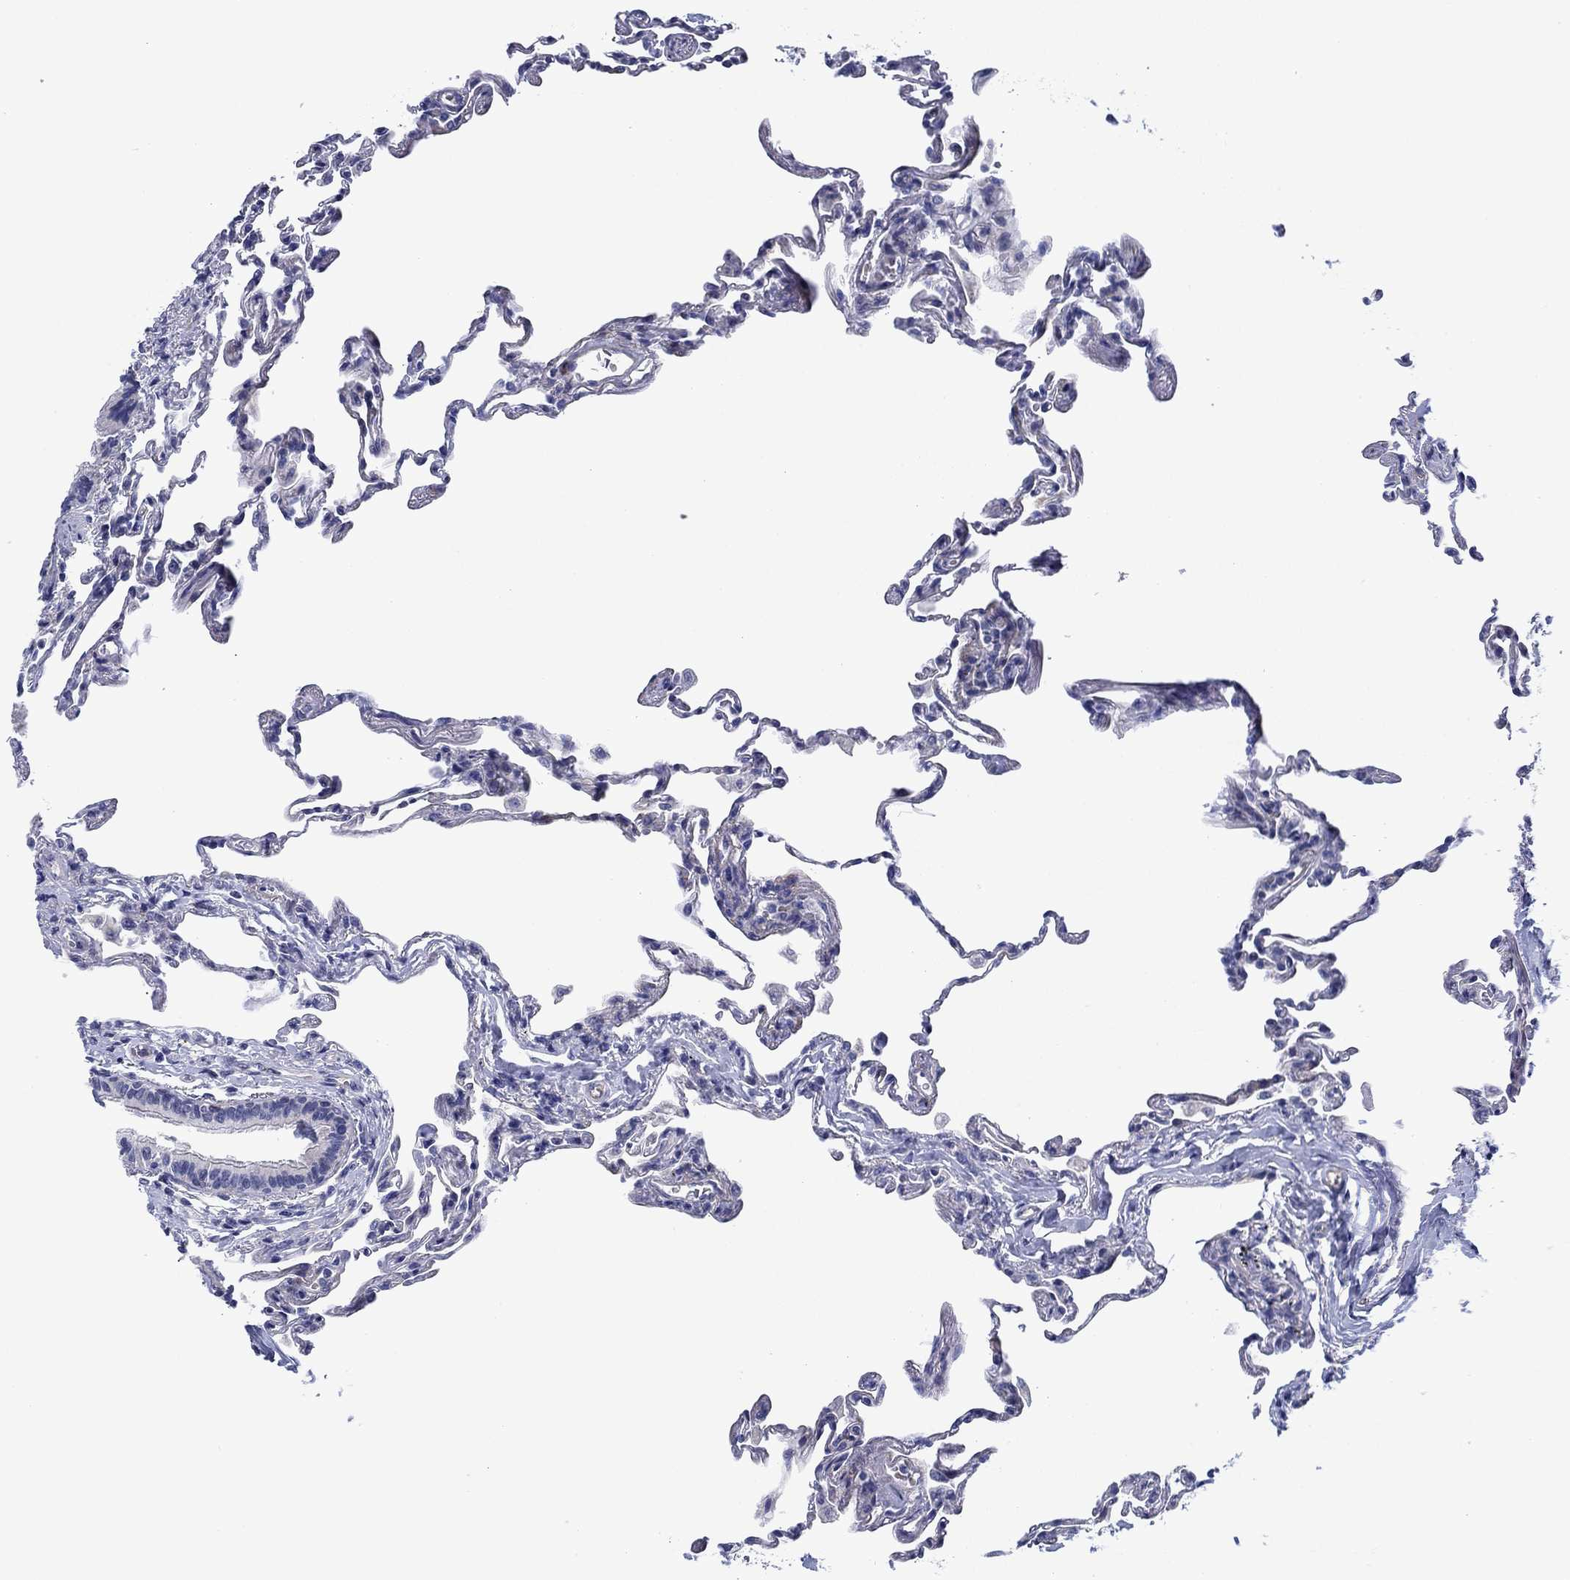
{"staining": {"intensity": "negative", "quantity": "none", "location": "none"}, "tissue": "lung", "cell_type": "Alveolar cells", "image_type": "normal", "snomed": [{"axis": "morphology", "description": "Normal tissue, NOS"}, {"axis": "topography", "description": "Lung"}], "caption": "High magnification brightfield microscopy of normal lung stained with DAB (brown) and counterstained with hematoxylin (blue): alveolar cells show no significant positivity. (DAB (3,3'-diaminobenzidine) immunohistochemistry with hematoxylin counter stain).", "gene": "SVEP1", "patient": {"sex": "female", "age": 57}}